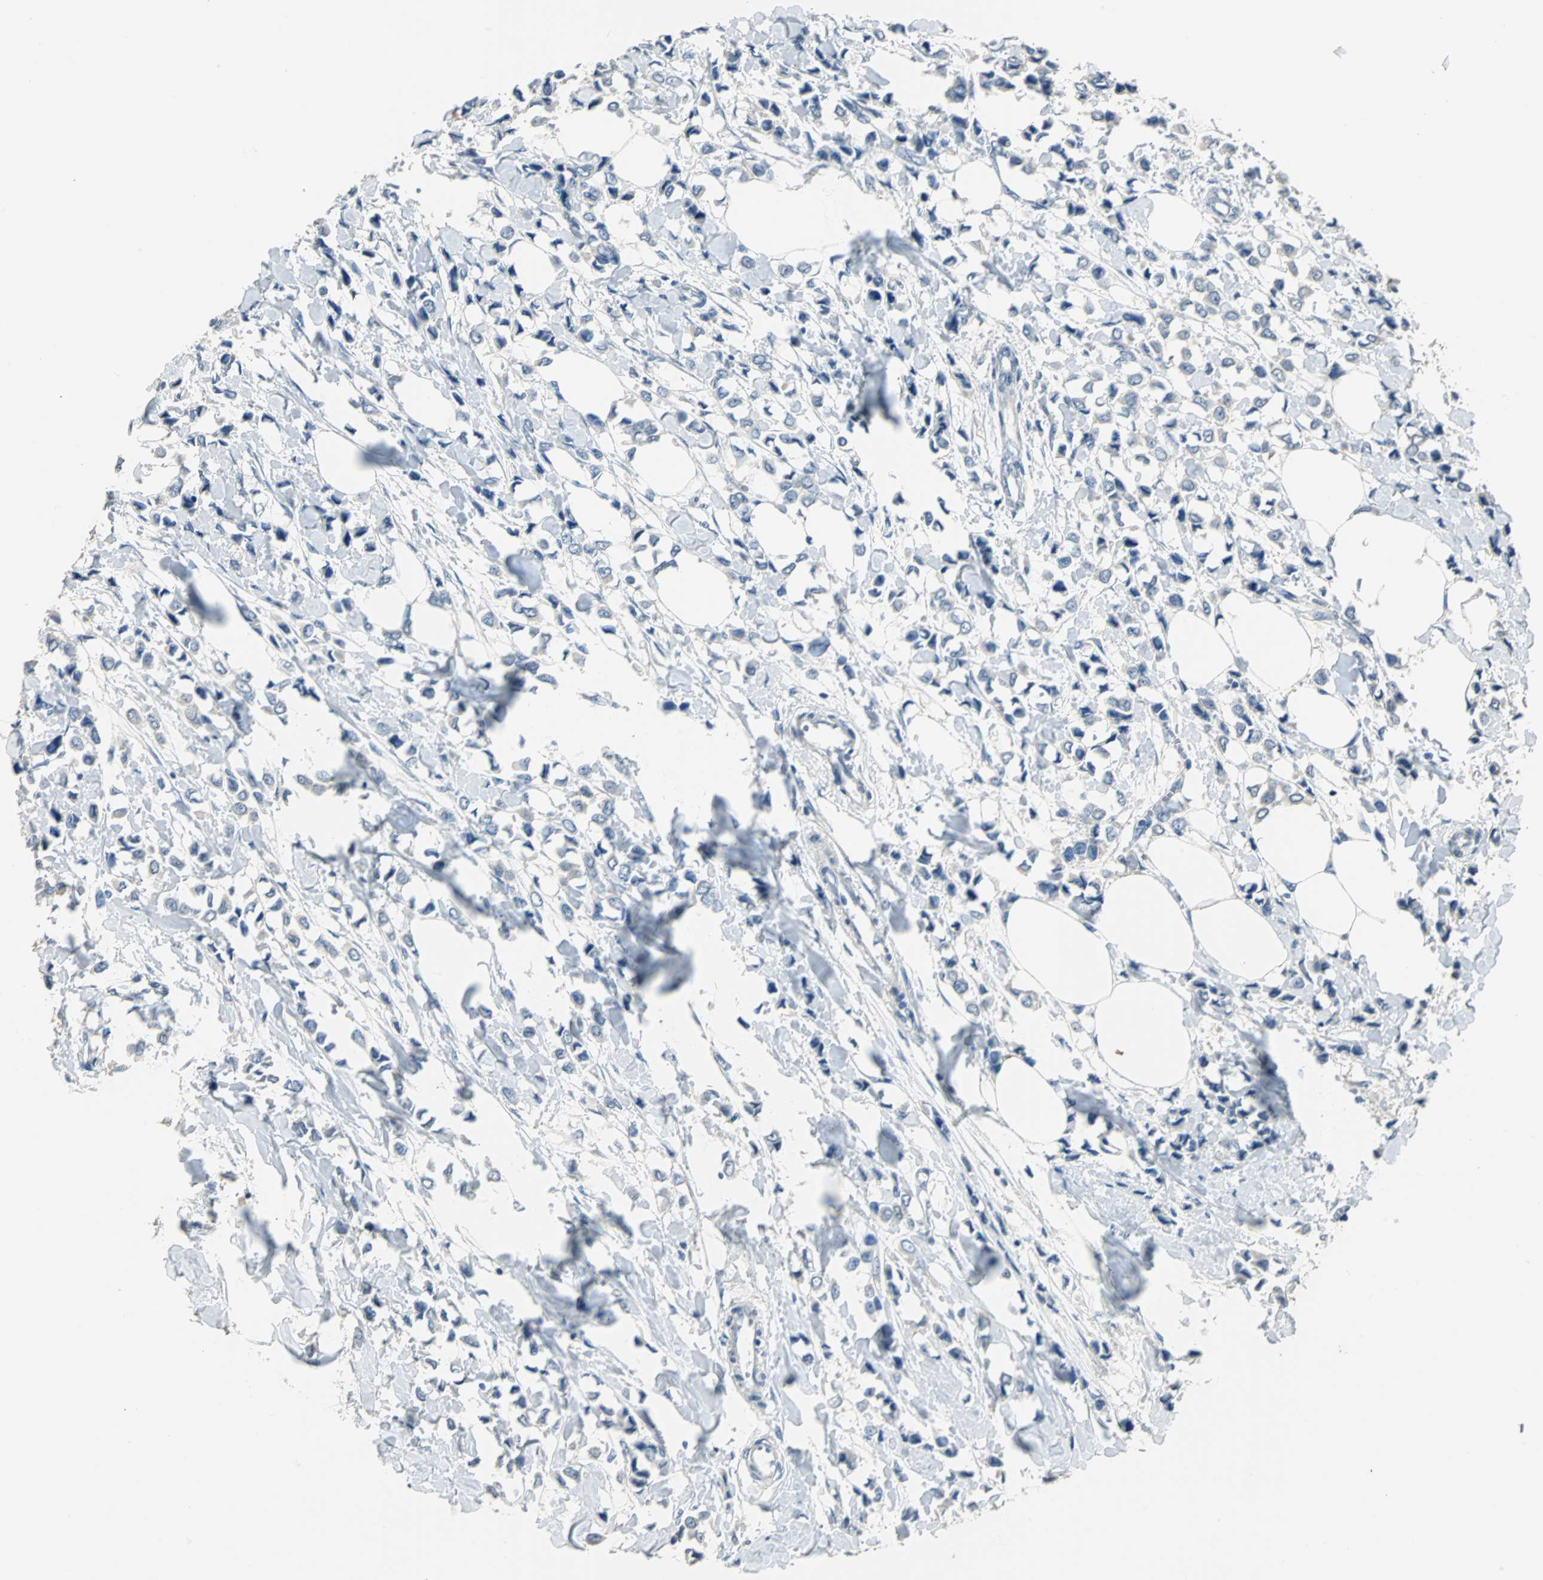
{"staining": {"intensity": "negative", "quantity": "none", "location": "none"}, "tissue": "breast cancer", "cell_type": "Tumor cells", "image_type": "cancer", "snomed": [{"axis": "morphology", "description": "Lobular carcinoma"}, {"axis": "topography", "description": "Breast"}], "caption": "Immunohistochemistry photomicrograph of neoplastic tissue: breast lobular carcinoma stained with DAB demonstrates no significant protein expression in tumor cells.", "gene": "ABHD2", "patient": {"sex": "female", "age": 51}}